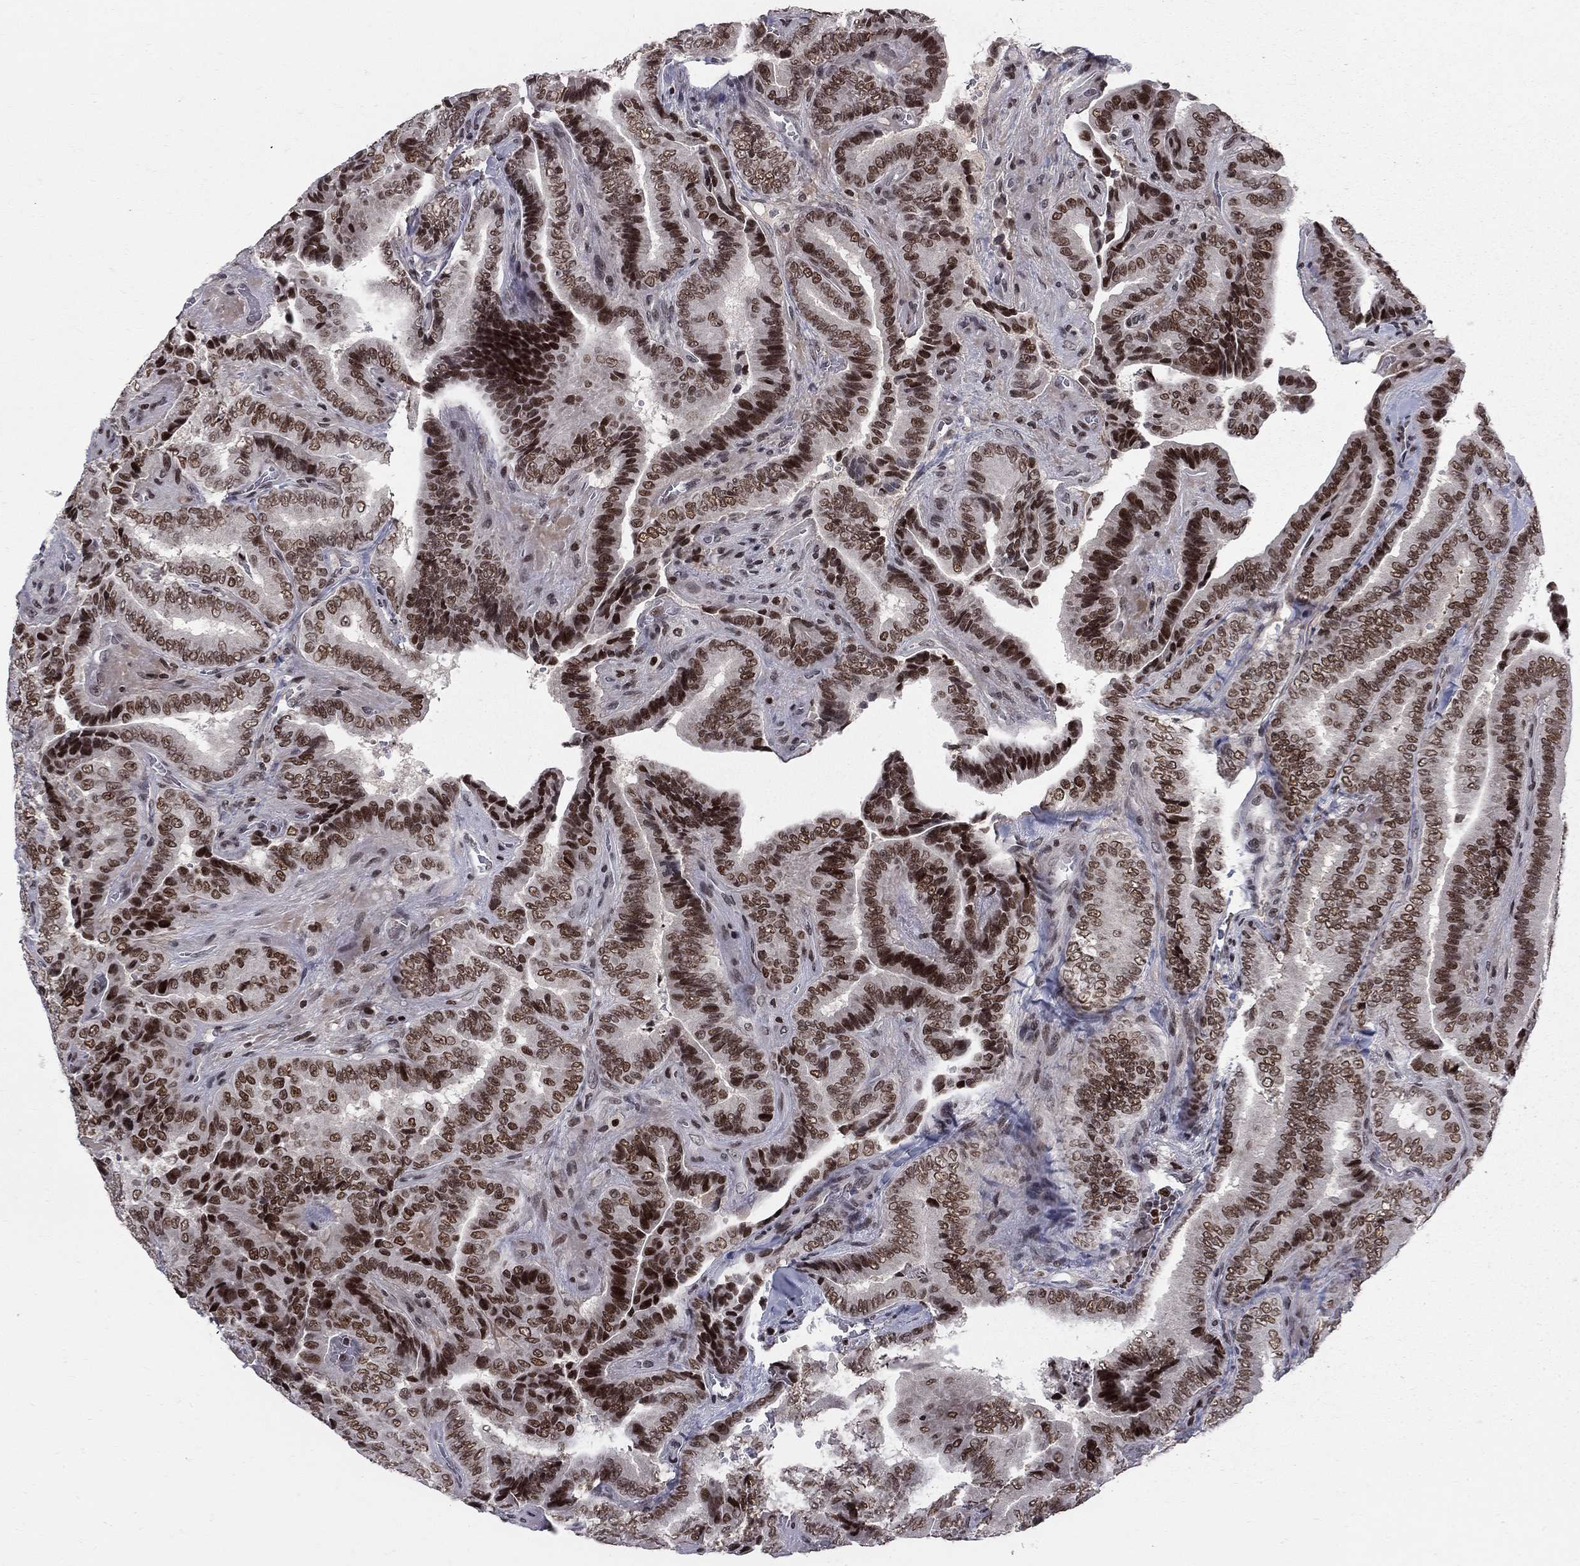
{"staining": {"intensity": "strong", "quantity": ">75%", "location": "nuclear"}, "tissue": "thyroid cancer", "cell_type": "Tumor cells", "image_type": "cancer", "snomed": [{"axis": "morphology", "description": "Papillary adenocarcinoma, NOS"}, {"axis": "topography", "description": "Thyroid gland"}], "caption": "Immunohistochemistry staining of papillary adenocarcinoma (thyroid), which reveals high levels of strong nuclear expression in approximately >75% of tumor cells indicating strong nuclear protein expression. The staining was performed using DAB (3,3'-diaminobenzidine) (brown) for protein detection and nuclei were counterstained in hematoxylin (blue).", "gene": "RNASEH2C", "patient": {"sex": "male", "age": 61}}